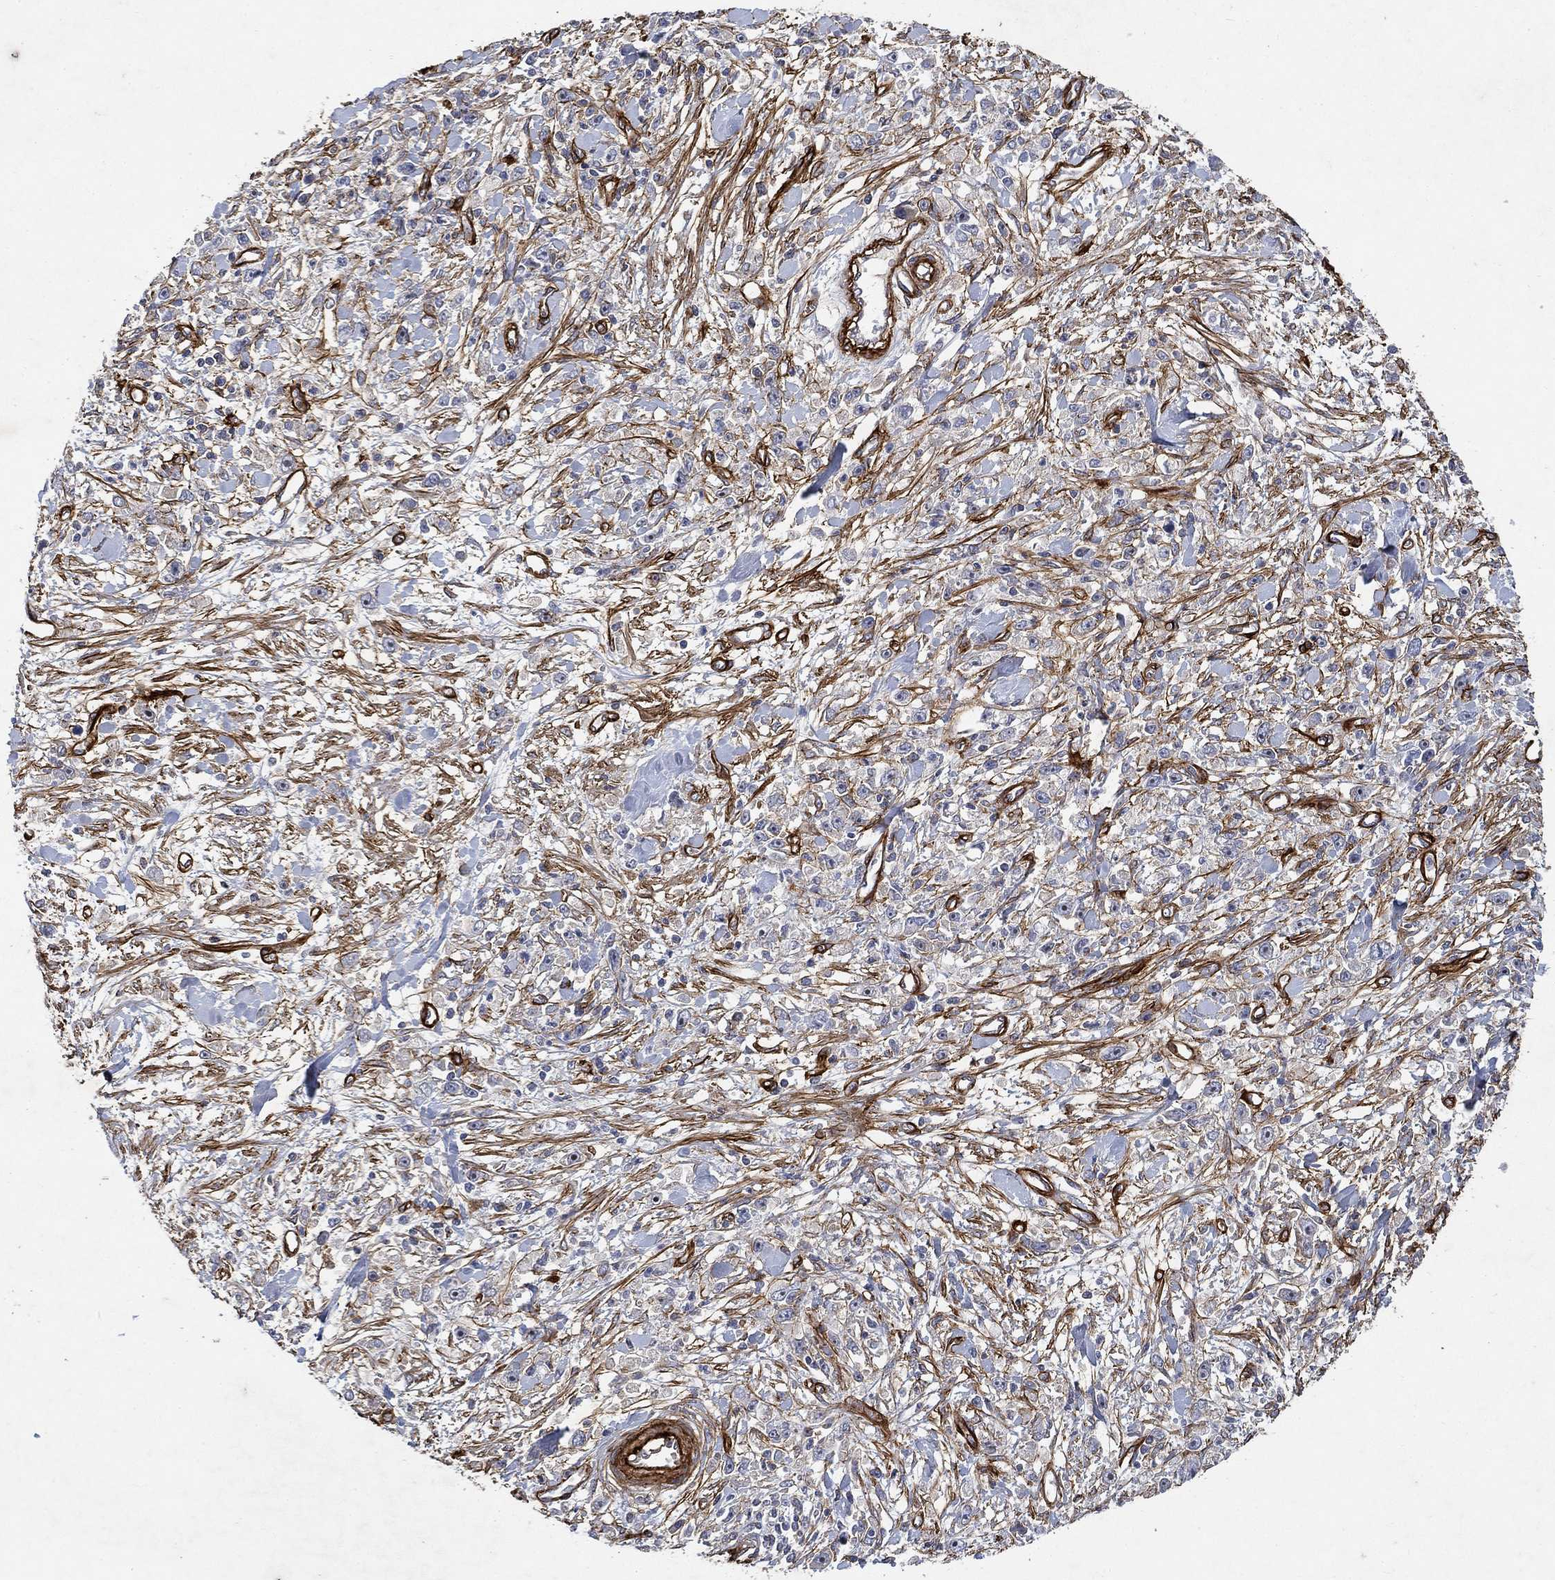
{"staining": {"intensity": "negative", "quantity": "none", "location": "none"}, "tissue": "stomach cancer", "cell_type": "Tumor cells", "image_type": "cancer", "snomed": [{"axis": "morphology", "description": "Adenocarcinoma, NOS"}, {"axis": "topography", "description": "Stomach"}], "caption": "IHC micrograph of stomach cancer (adenocarcinoma) stained for a protein (brown), which displays no expression in tumor cells.", "gene": "COL4A2", "patient": {"sex": "female", "age": 59}}